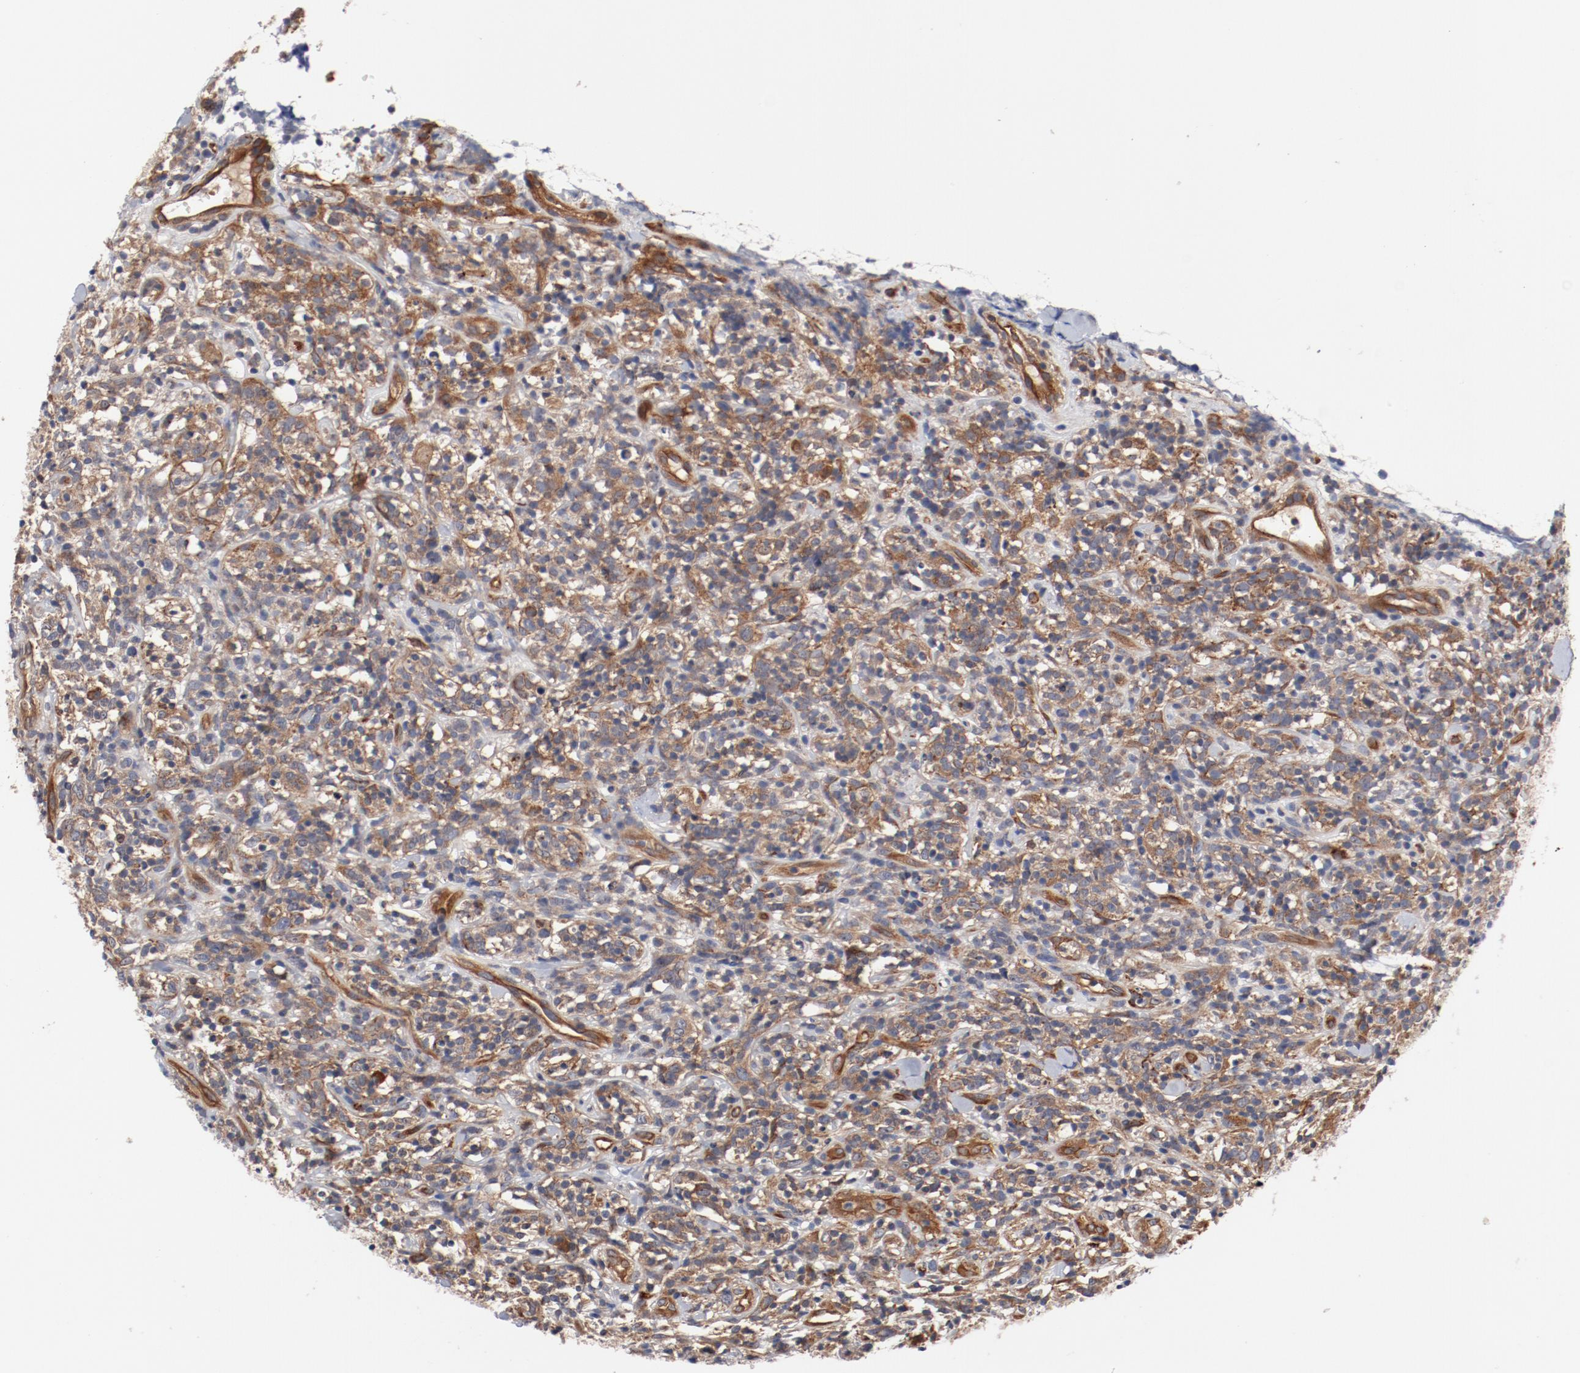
{"staining": {"intensity": "moderate", "quantity": ">75%", "location": "cytoplasmic/membranous"}, "tissue": "lymphoma", "cell_type": "Tumor cells", "image_type": "cancer", "snomed": [{"axis": "morphology", "description": "Malignant lymphoma, non-Hodgkin's type, High grade"}, {"axis": "topography", "description": "Lymph node"}], "caption": "There is medium levels of moderate cytoplasmic/membranous expression in tumor cells of lymphoma, as demonstrated by immunohistochemical staining (brown color).", "gene": "PITPNM2", "patient": {"sex": "female", "age": 73}}